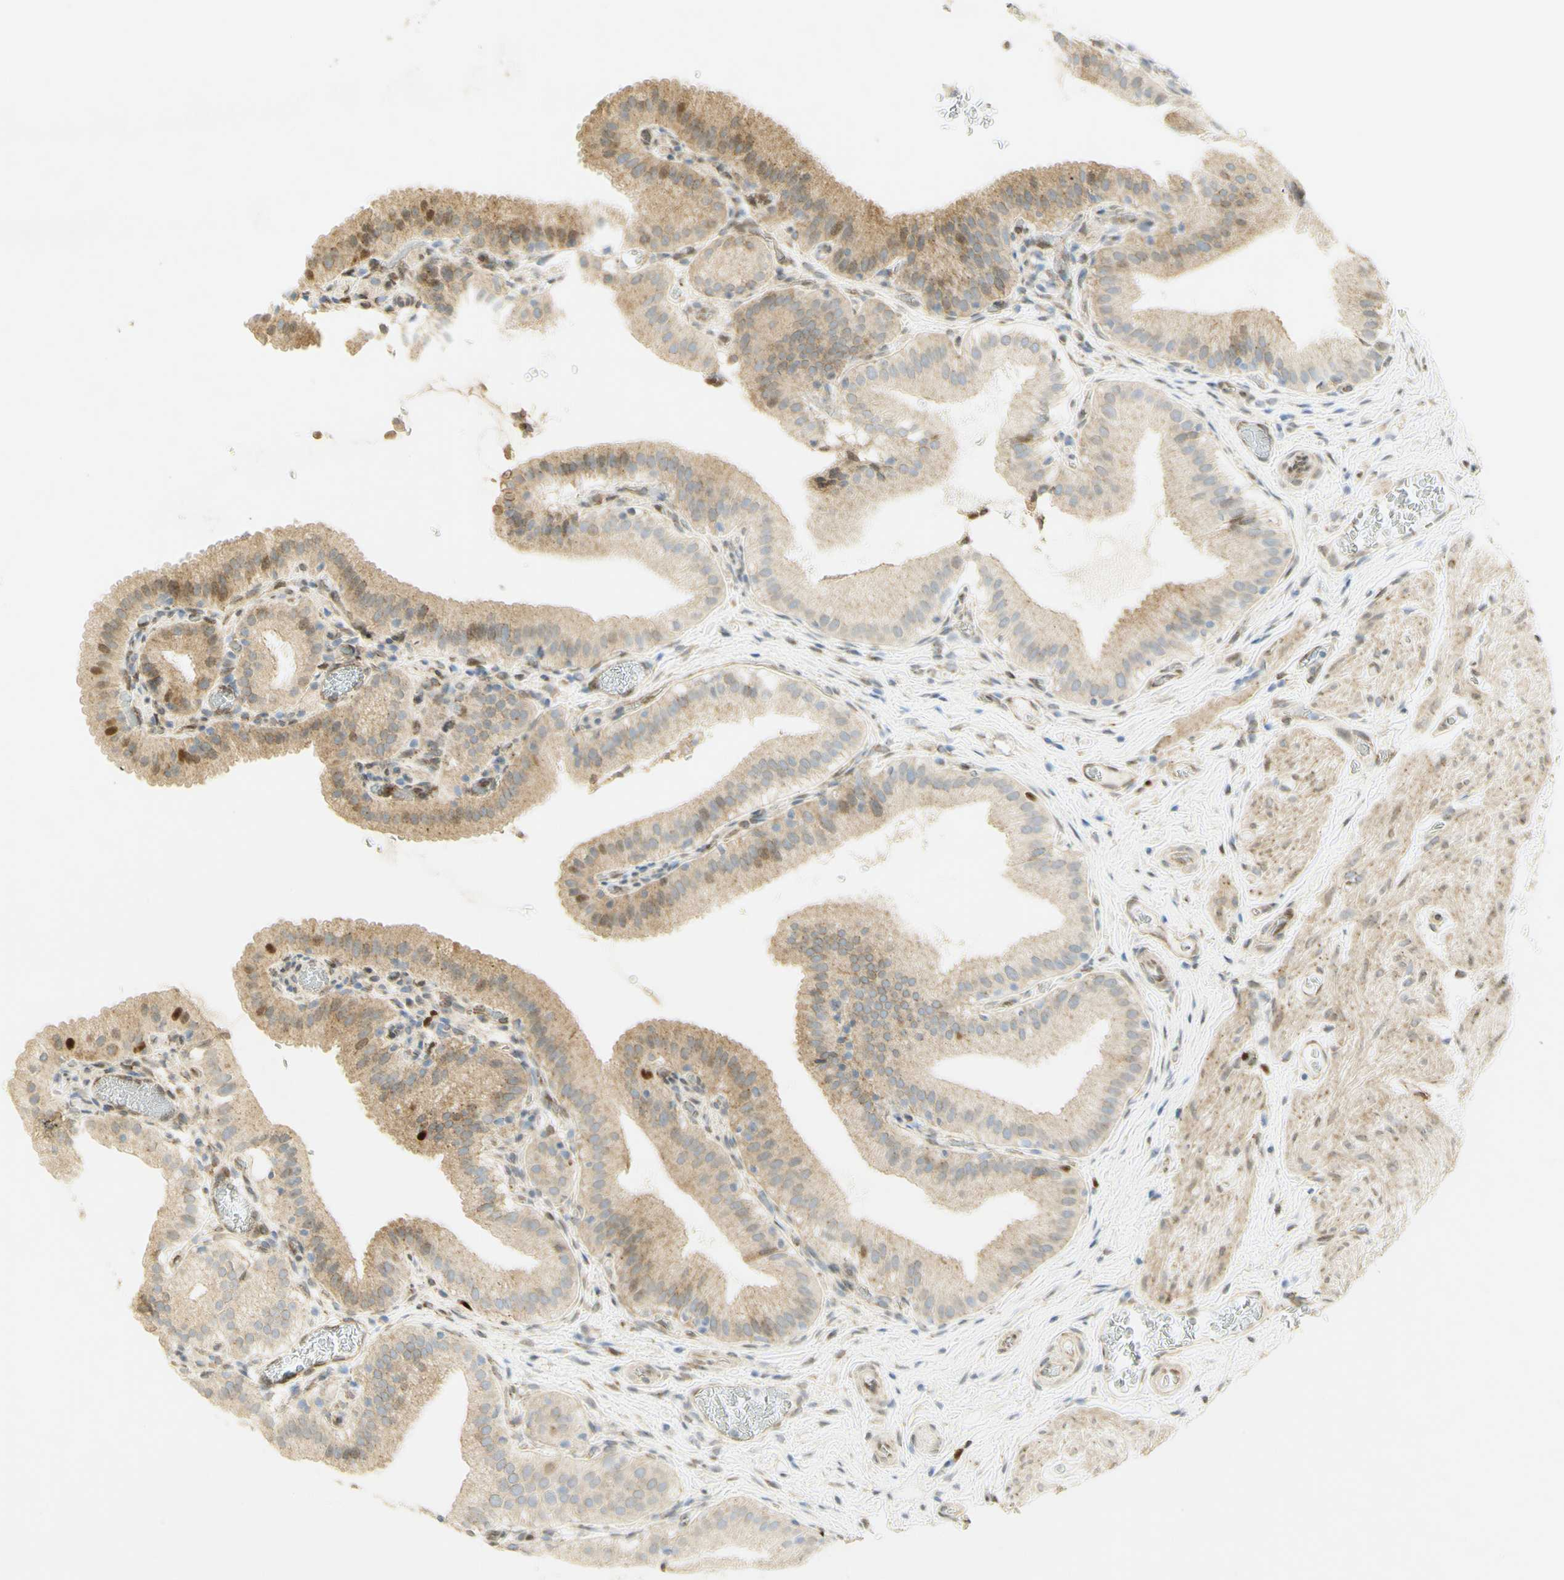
{"staining": {"intensity": "moderate", "quantity": ">75%", "location": "cytoplasmic/membranous,nuclear"}, "tissue": "gallbladder", "cell_type": "Glandular cells", "image_type": "normal", "snomed": [{"axis": "morphology", "description": "Normal tissue, NOS"}, {"axis": "topography", "description": "Gallbladder"}], "caption": "Moderate cytoplasmic/membranous,nuclear staining for a protein is present in about >75% of glandular cells of benign gallbladder using immunohistochemistry (IHC).", "gene": "E2F1", "patient": {"sex": "male", "age": 54}}